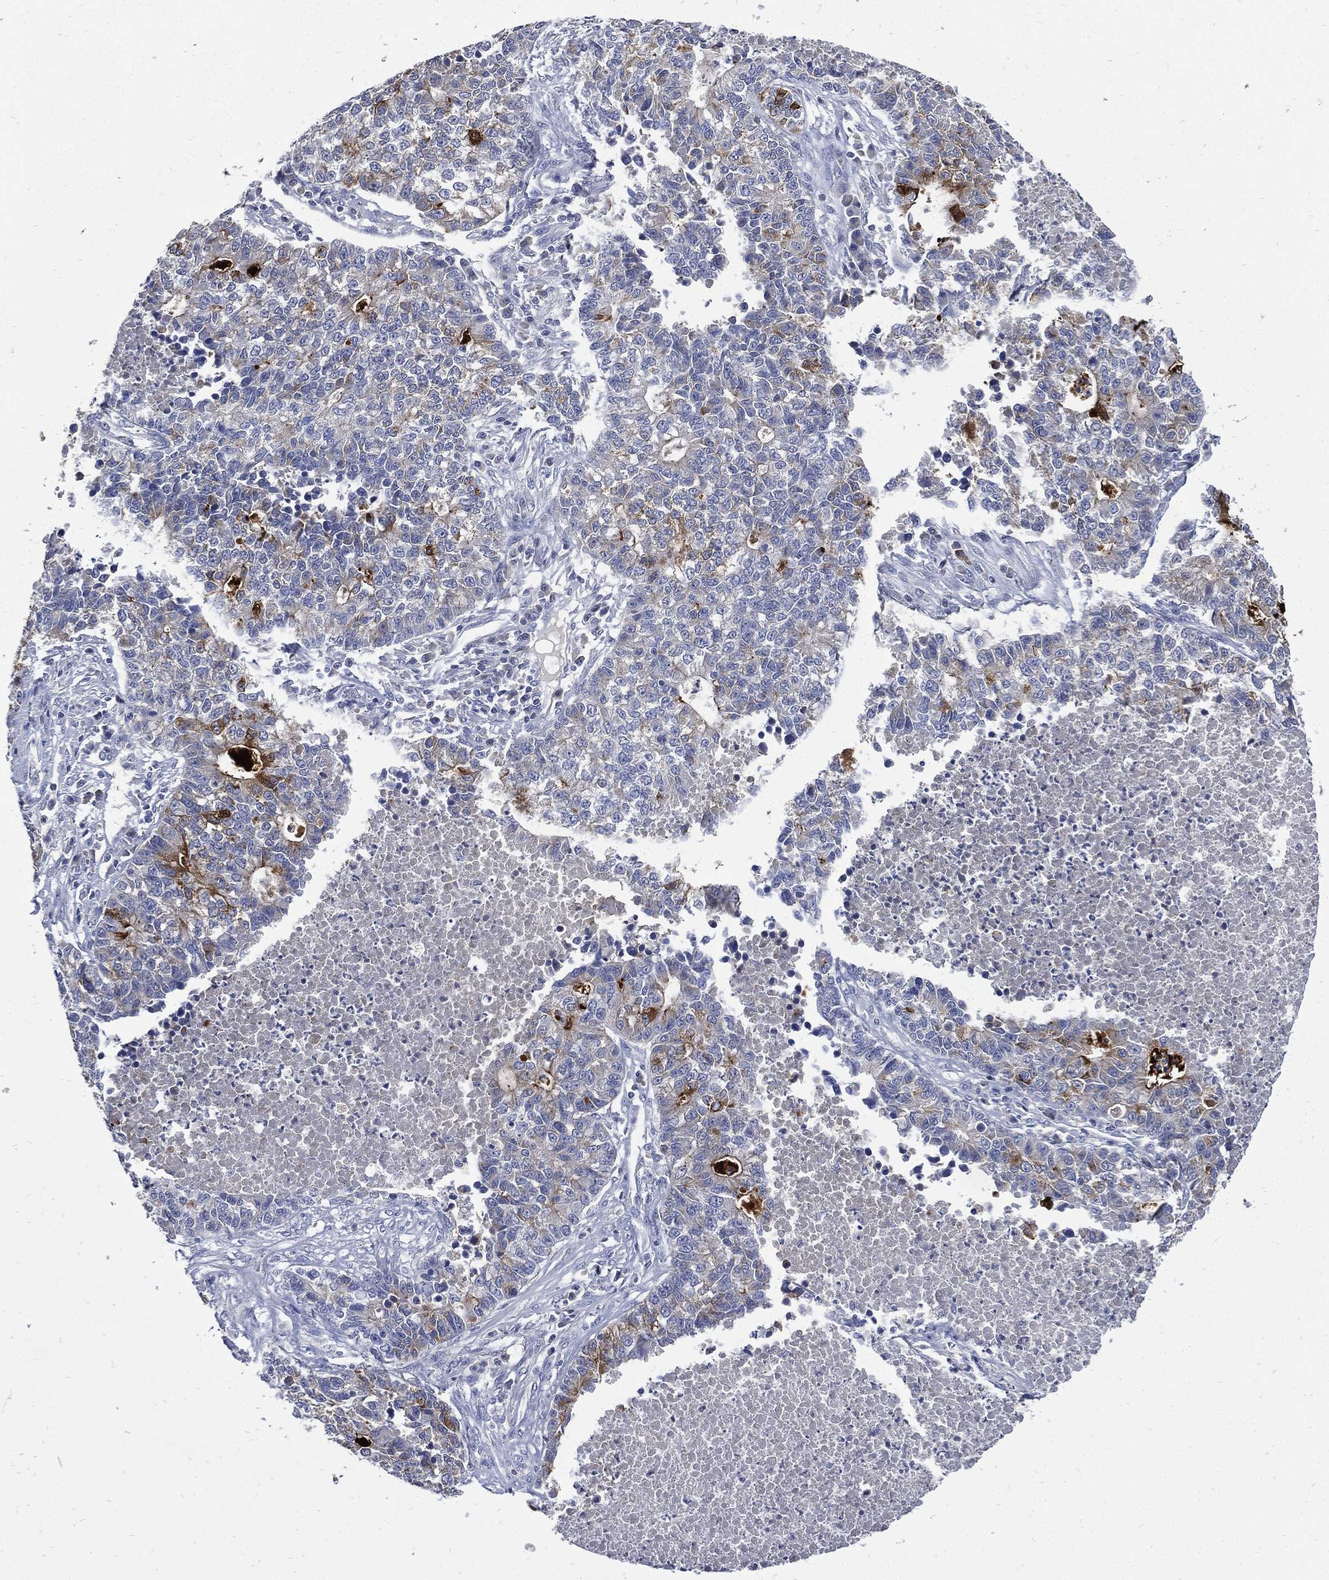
{"staining": {"intensity": "strong", "quantity": "<25%", "location": "cytoplasmic/membranous"}, "tissue": "lung cancer", "cell_type": "Tumor cells", "image_type": "cancer", "snomed": [{"axis": "morphology", "description": "Adenocarcinoma, NOS"}, {"axis": "topography", "description": "Lung"}], "caption": "Human lung cancer stained with a brown dye demonstrates strong cytoplasmic/membranous positive positivity in about <25% of tumor cells.", "gene": "CPE", "patient": {"sex": "male", "age": 57}}